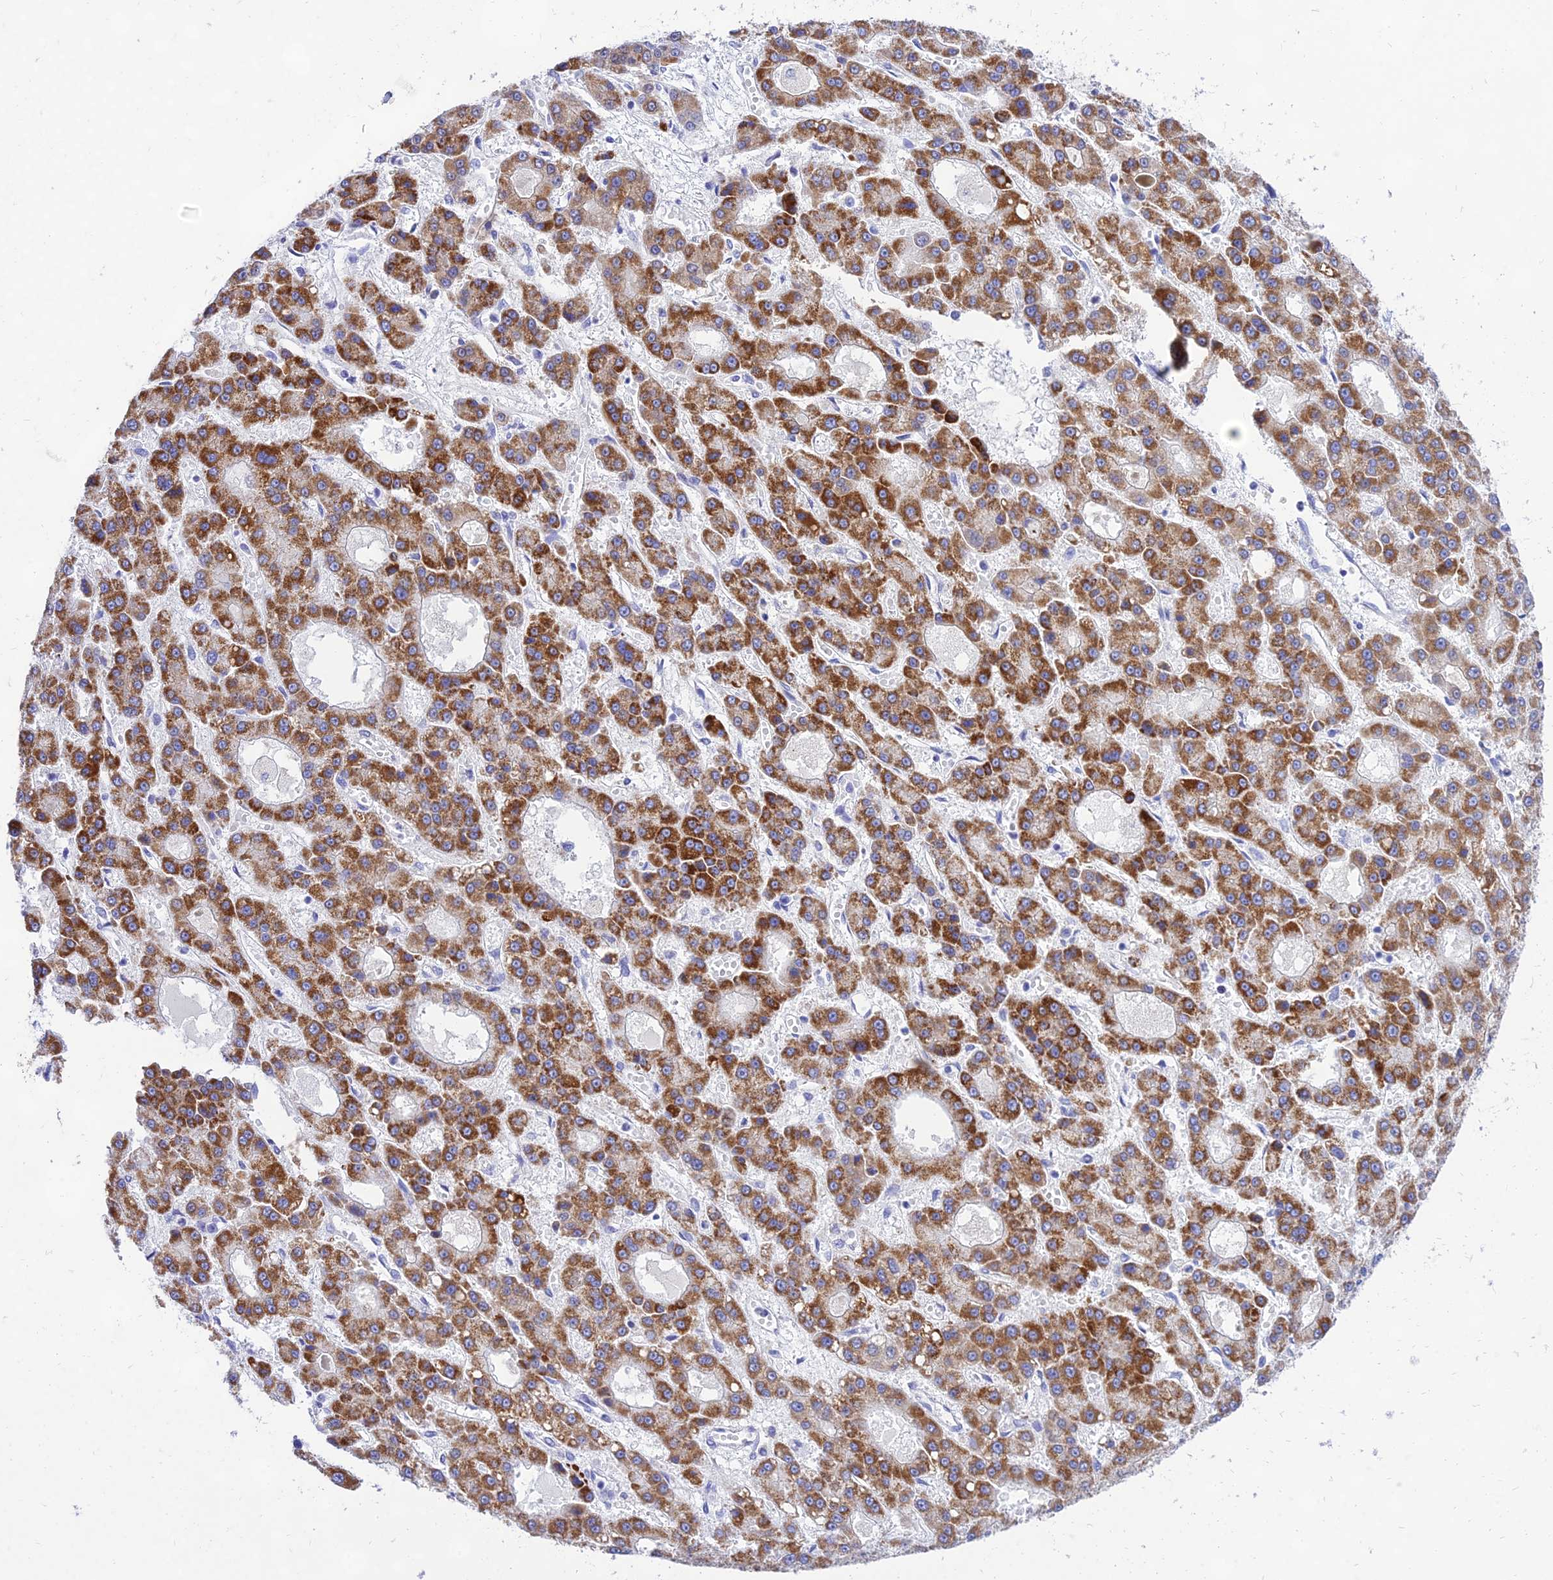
{"staining": {"intensity": "strong", "quantity": ">75%", "location": "cytoplasmic/membranous"}, "tissue": "liver cancer", "cell_type": "Tumor cells", "image_type": "cancer", "snomed": [{"axis": "morphology", "description": "Carcinoma, Hepatocellular, NOS"}, {"axis": "topography", "description": "Liver"}], "caption": "A high amount of strong cytoplasmic/membranous positivity is identified in approximately >75% of tumor cells in liver cancer tissue.", "gene": "PKN3", "patient": {"sex": "male", "age": 70}}